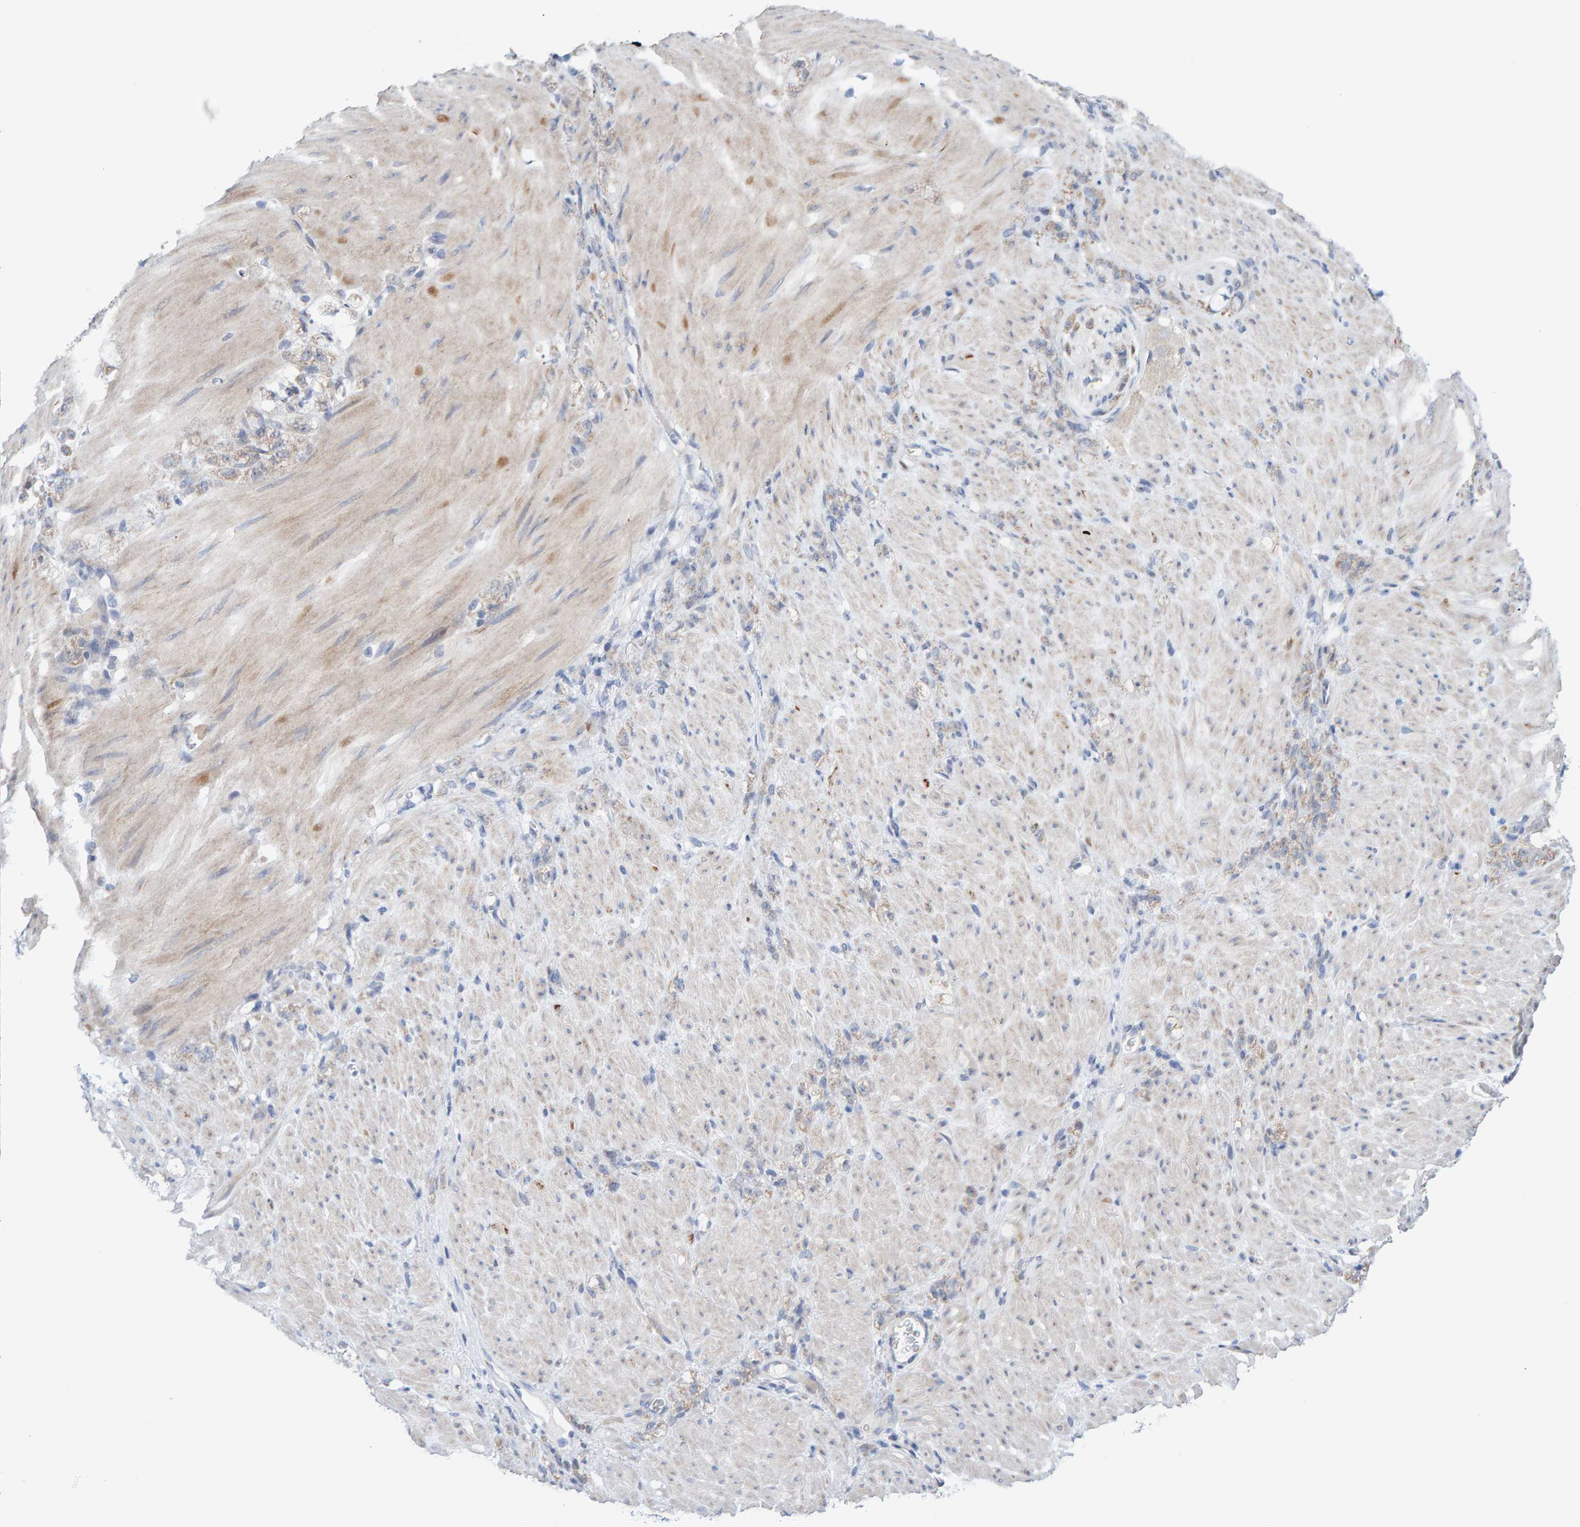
{"staining": {"intensity": "weak", "quantity": "<25%", "location": "cytoplasmic/membranous"}, "tissue": "stomach cancer", "cell_type": "Tumor cells", "image_type": "cancer", "snomed": [{"axis": "morphology", "description": "Normal tissue, NOS"}, {"axis": "morphology", "description": "Adenocarcinoma, NOS"}, {"axis": "topography", "description": "Stomach"}], "caption": "Immunohistochemical staining of human stomach cancer demonstrates no significant expression in tumor cells.", "gene": "USP43", "patient": {"sex": "male", "age": 82}}